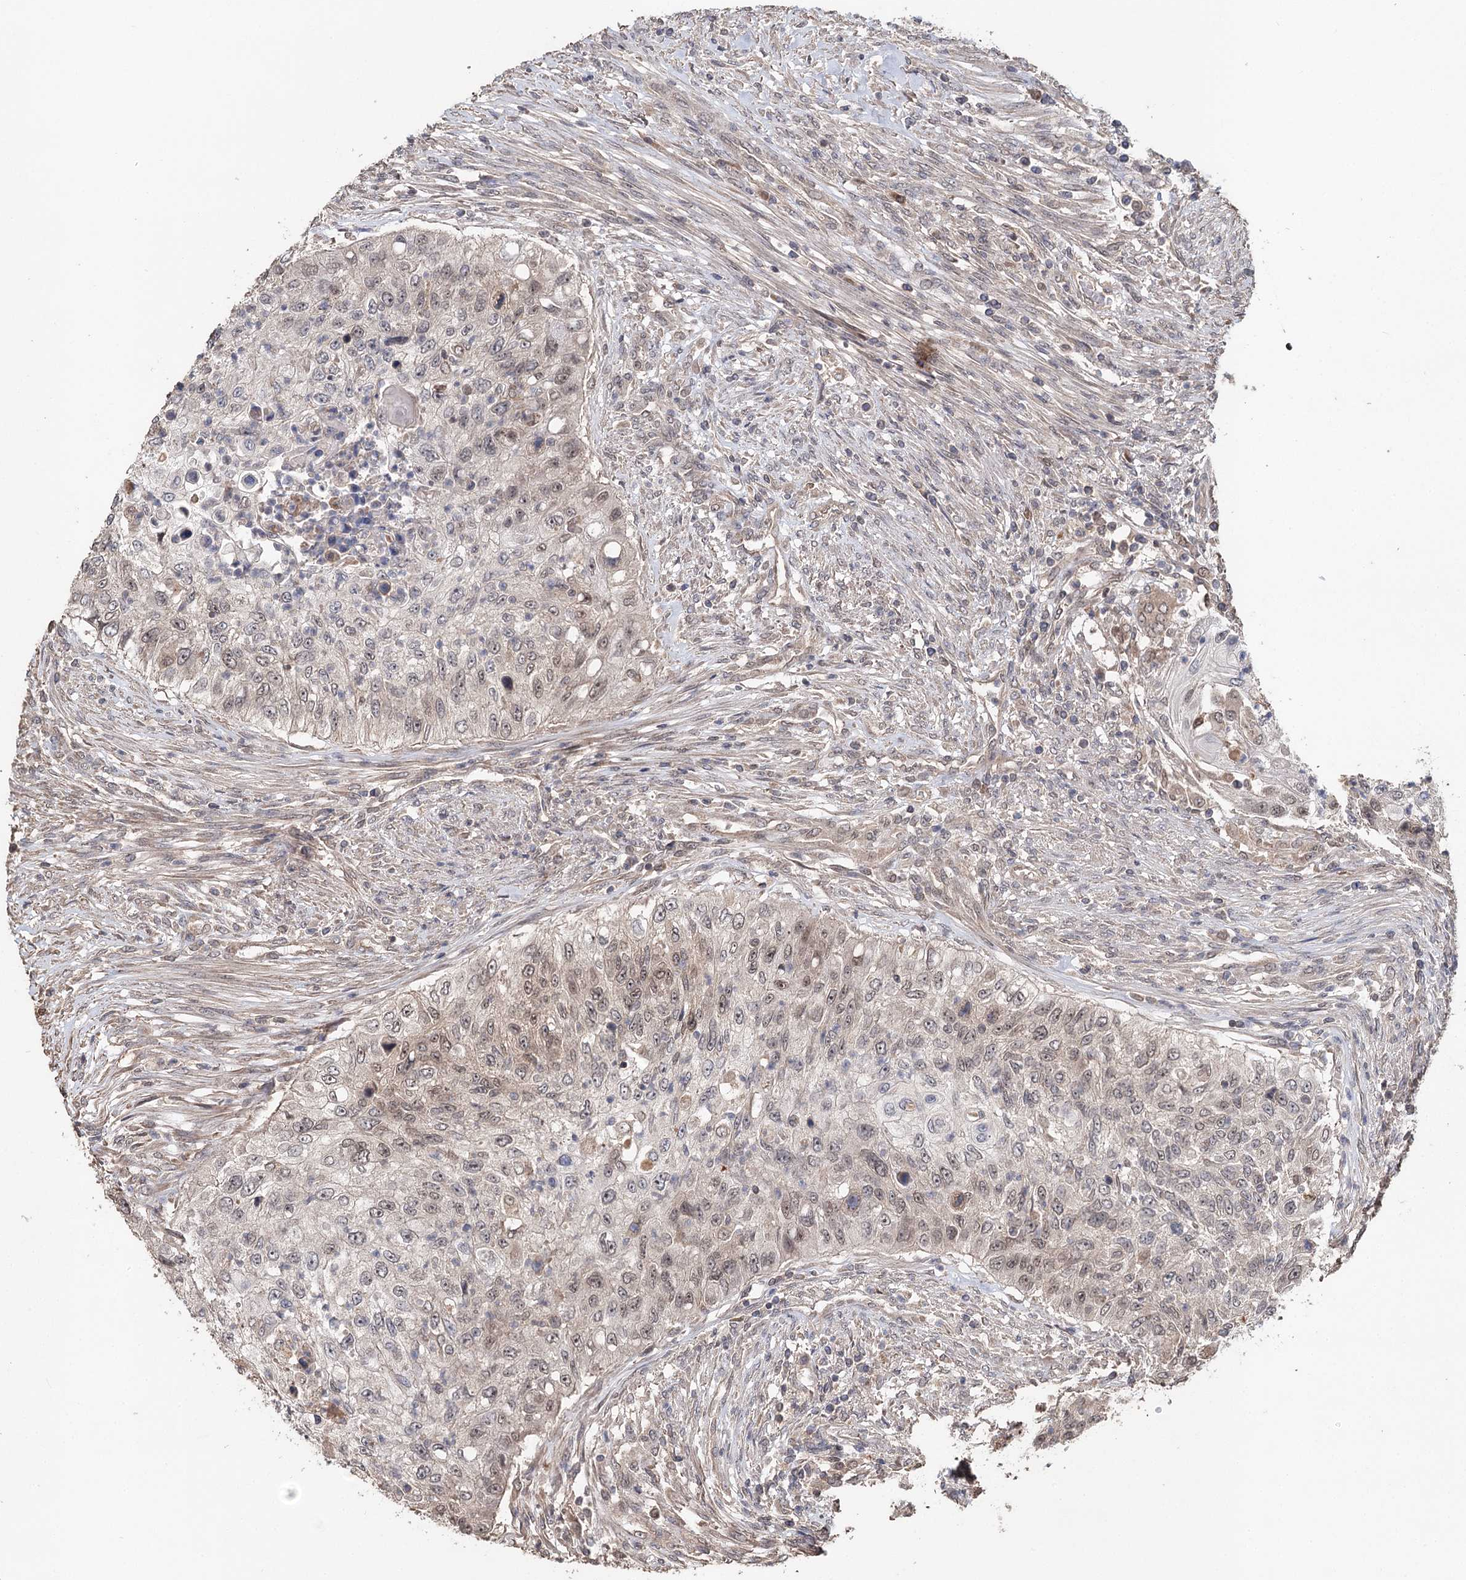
{"staining": {"intensity": "weak", "quantity": "<25%", "location": "nuclear"}, "tissue": "urothelial cancer", "cell_type": "Tumor cells", "image_type": "cancer", "snomed": [{"axis": "morphology", "description": "Urothelial carcinoma, High grade"}, {"axis": "topography", "description": "Urinary bladder"}], "caption": "Human urothelial carcinoma (high-grade) stained for a protein using immunohistochemistry demonstrates no staining in tumor cells.", "gene": "NOPCHAP1", "patient": {"sex": "female", "age": 60}}